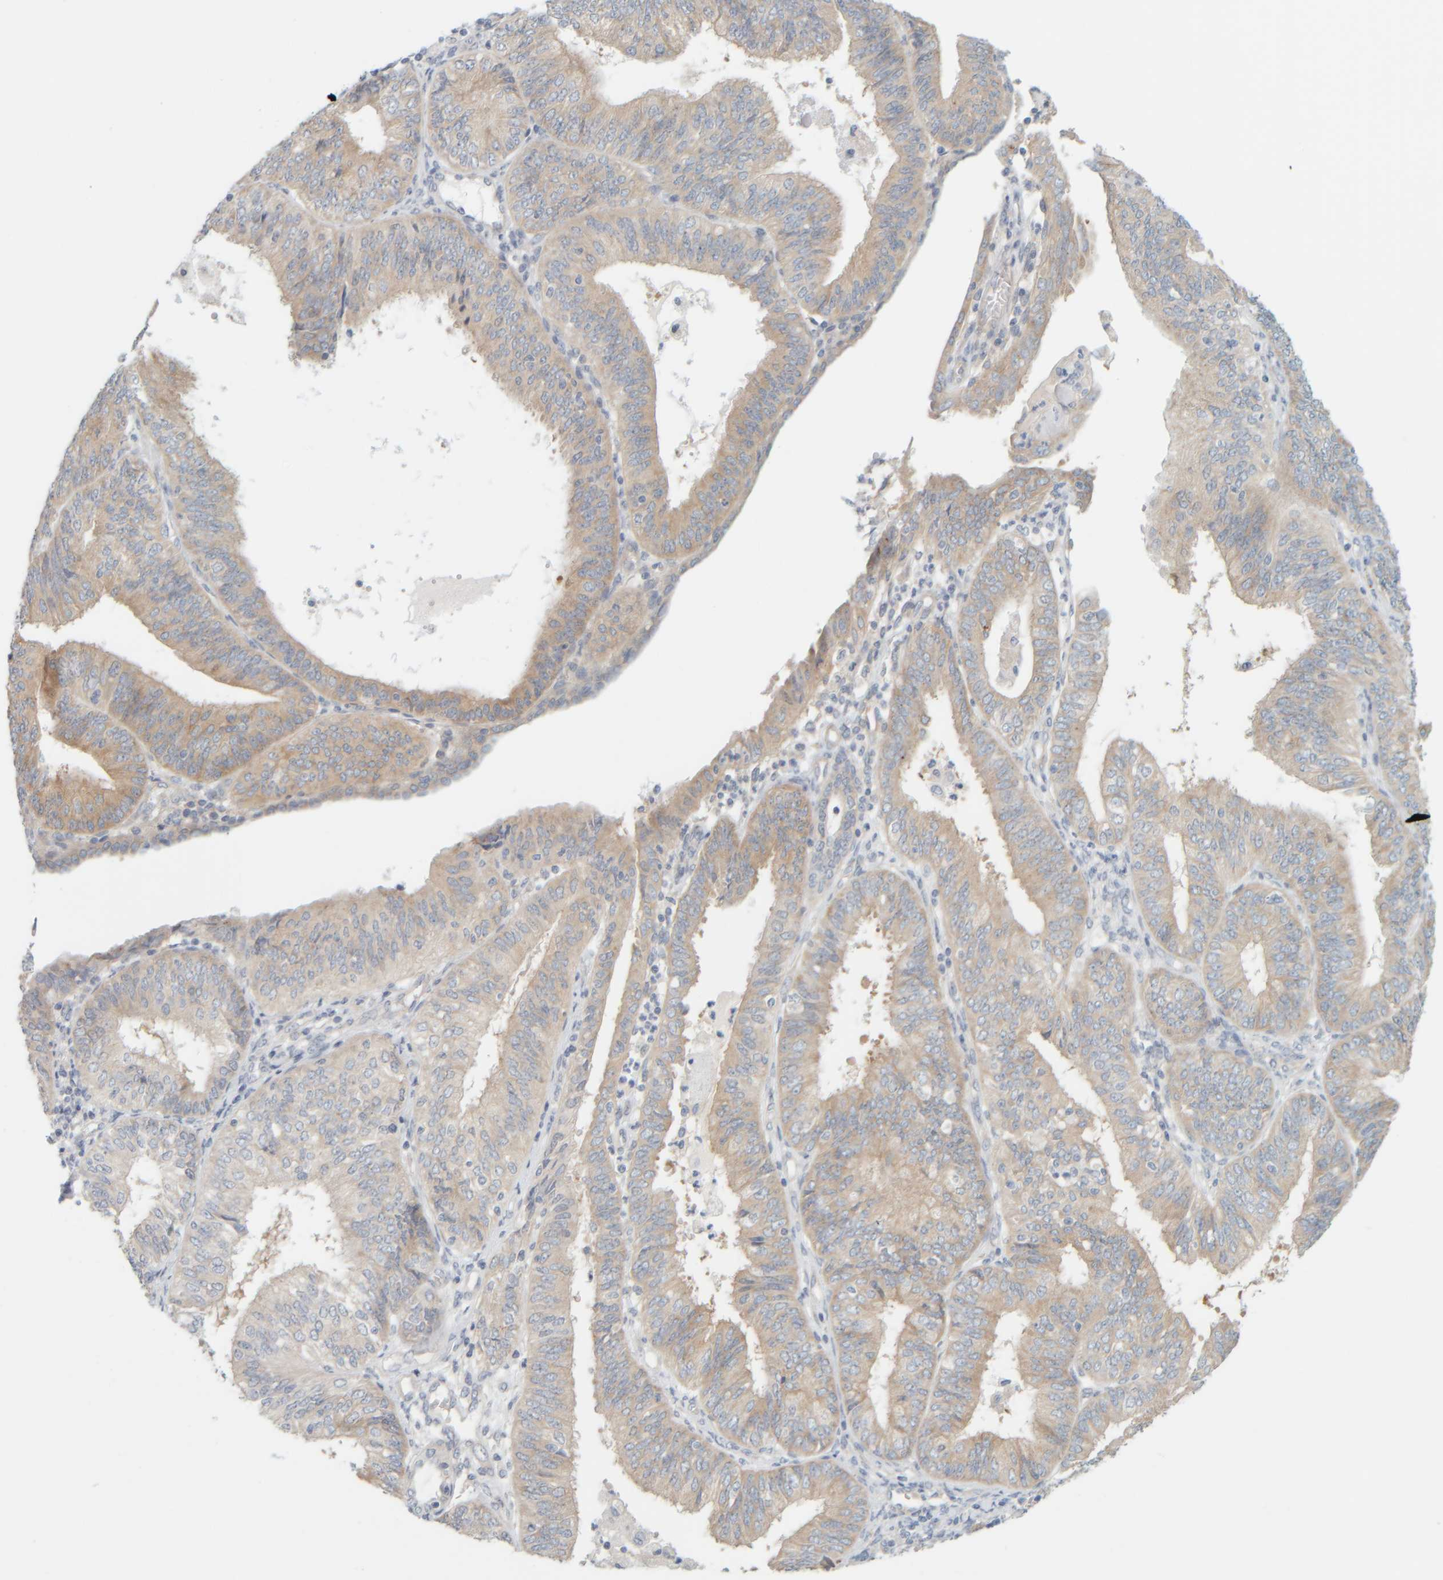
{"staining": {"intensity": "weak", "quantity": ">75%", "location": "cytoplasmic/membranous"}, "tissue": "endometrial cancer", "cell_type": "Tumor cells", "image_type": "cancer", "snomed": [{"axis": "morphology", "description": "Adenocarcinoma, NOS"}, {"axis": "topography", "description": "Endometrium"}], "caption": "Endometrial cancer (adenocarcinoma) was stained to show a protein in brown. There is low levels of weak cytoplasmic/membranous positivity in about >75% of tumor cells. The protein of interest is shown in brown color, while the nuclei are stained blue.", "gene": "PTGES3L-AARSD1", "patient": {"sex": "female", "age": 58}}